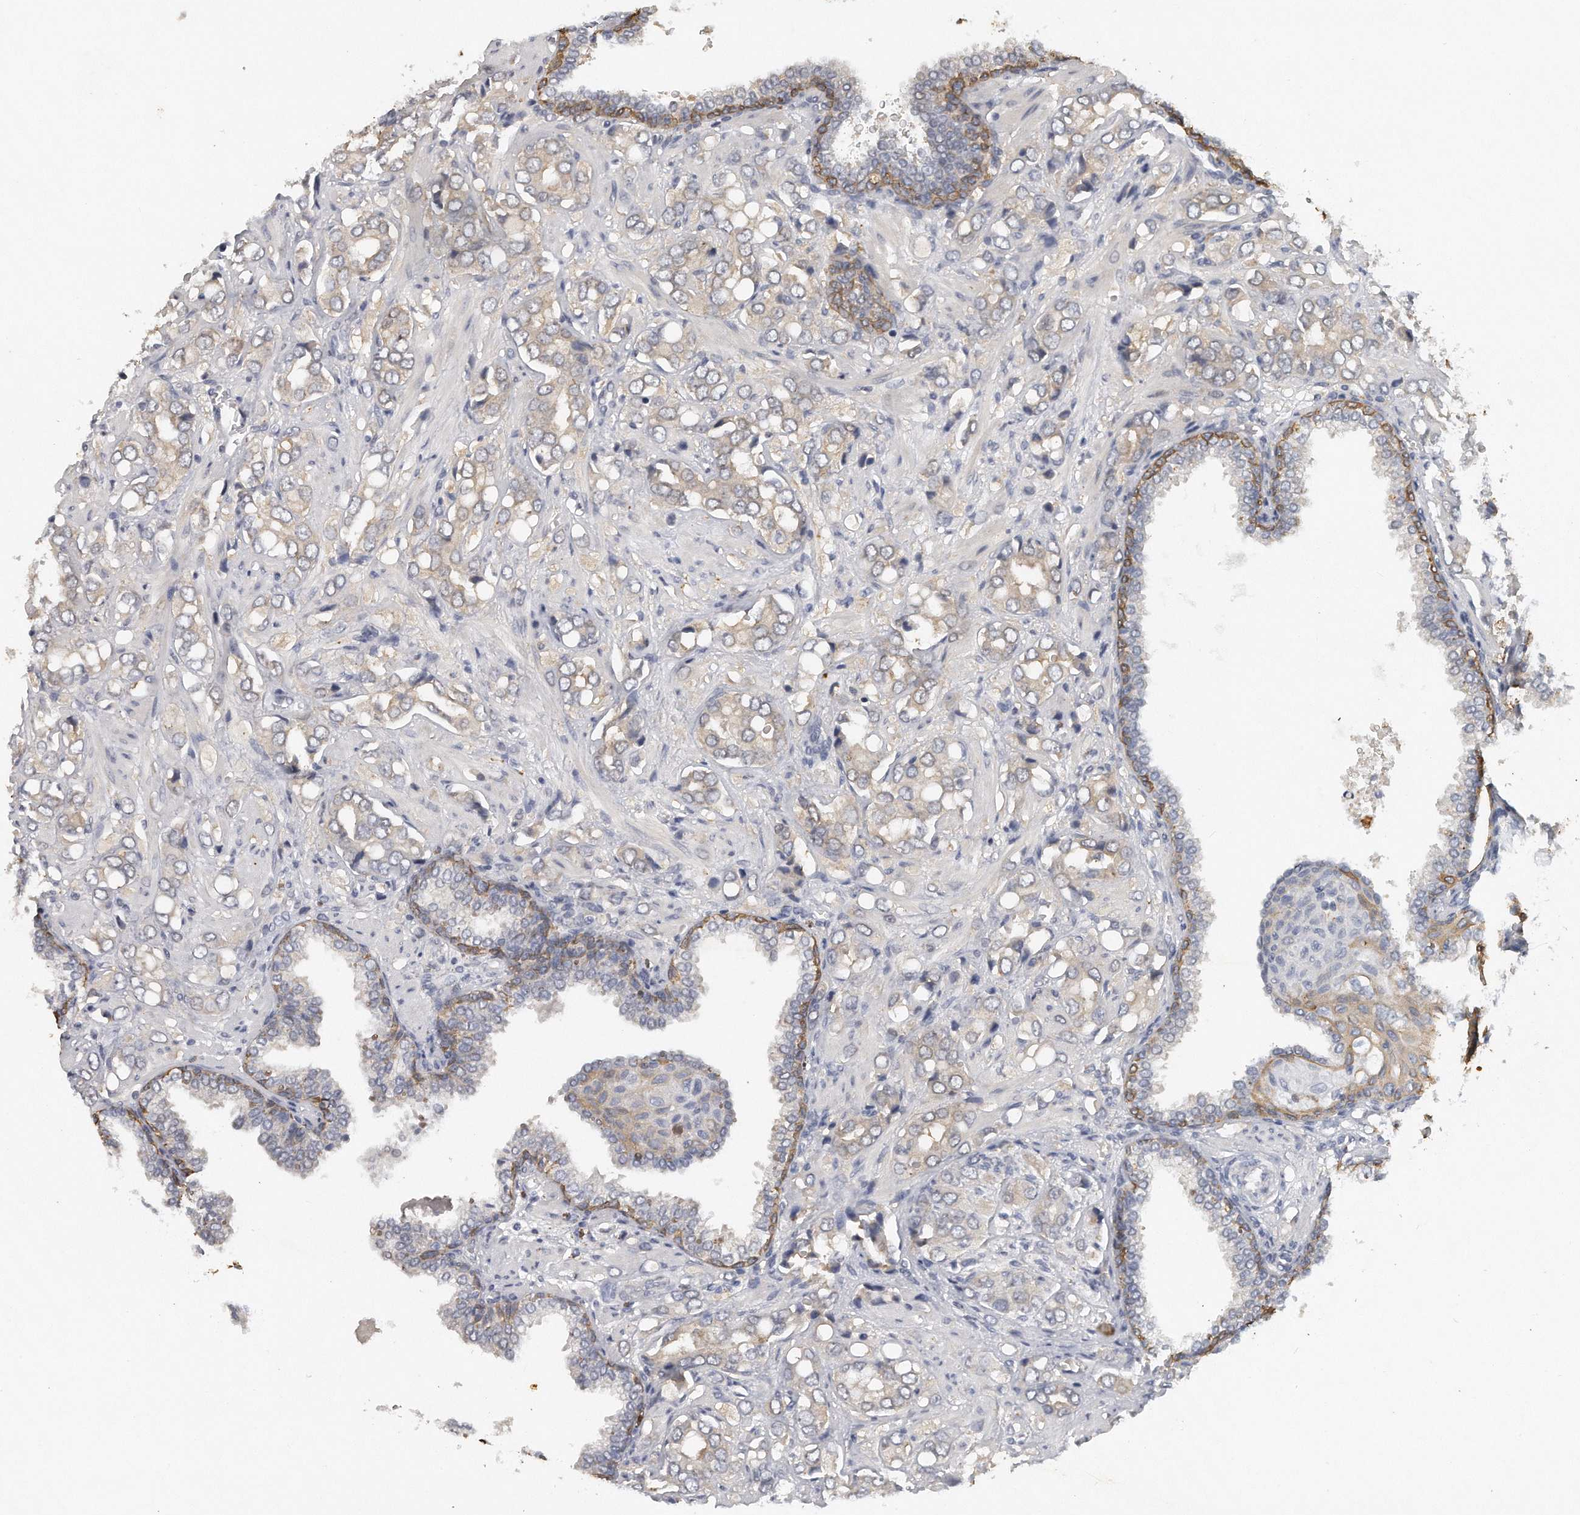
{"staining": {"intensity": "weak", "quantity": "25%-75%", "location": "cytoplasmic/membranous"}, "tissue": "prostate cancer", "cell_type": "Tumor cells", "image_type": "cancer", "snomed": [{"axis": "morphology", "description": "Adenocarcinoma, High grade"}, {"axis": "topography", "description": "Prostate"}], "caption": "High-power microscopy captured an IHC histopathology image of prostate cancer, revealing weak cytoplasmic/membranous staining in about 25%-75% of tumor cells.", "gene": "CAMK1", "patient": {"sex": "male", "age": 52}}